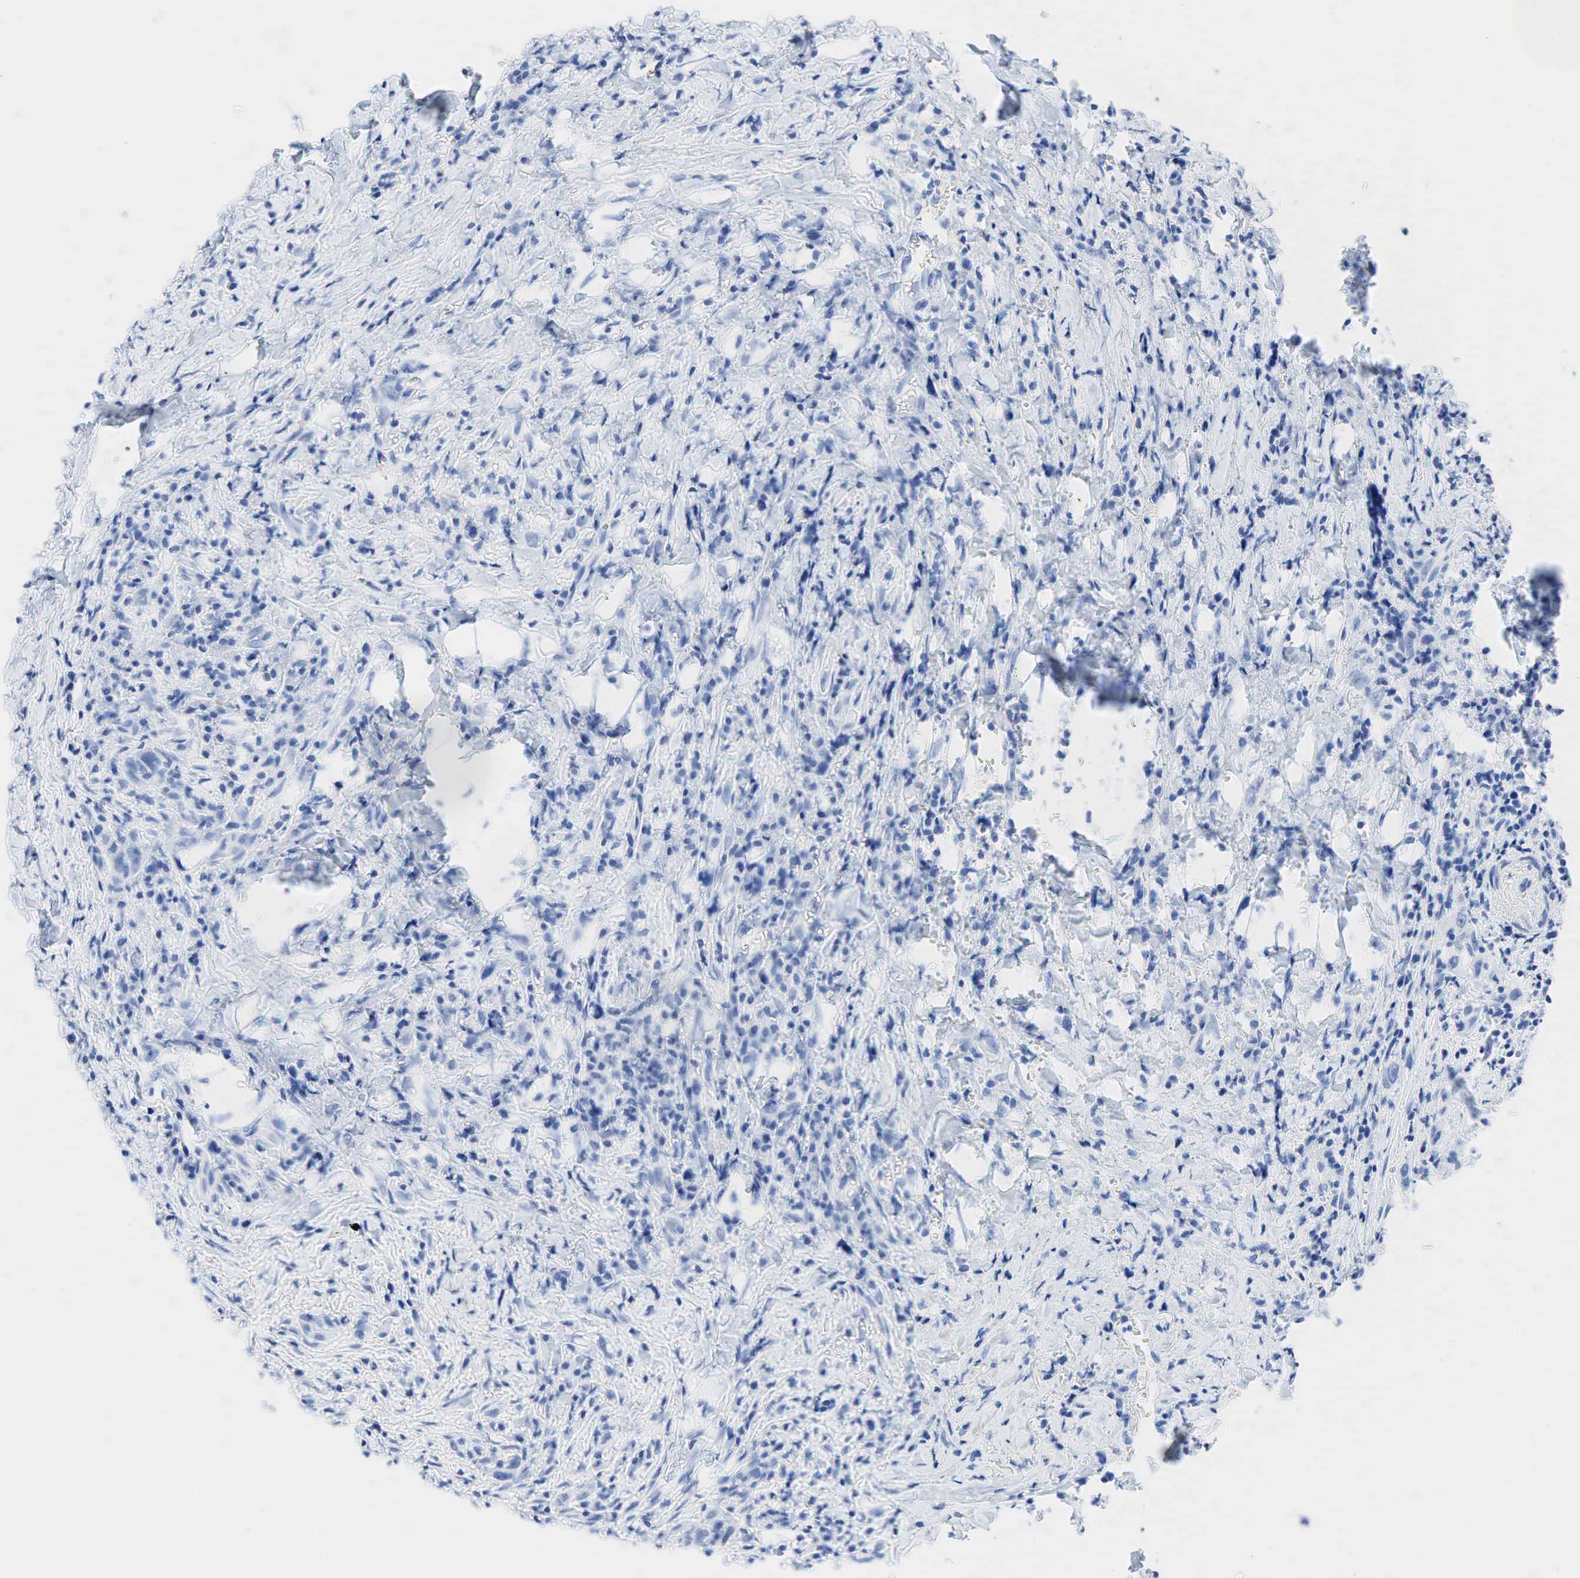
{"staining": {"intensity": "negative", "quantity": "none", "location": "none"}, "tissue": "head and neck cancer", "cell_type": "Tumor cells", "image_type": "cancer", "snomed": [{"axis": "morphology", "description": "Squamous cell carcinoma, NOS"}, {"axis": "topography", "description": "Oral tissue"}, {"axis": "topography", "description": "Head-Neck"}], "caption": "This is an immunohistochemistry (IHC) image of human squamous cell carcinoma (head and neck). There is no staining in tumor cells.", "gene": "INHA", "patient": {"sex": "female", "age": 82}}